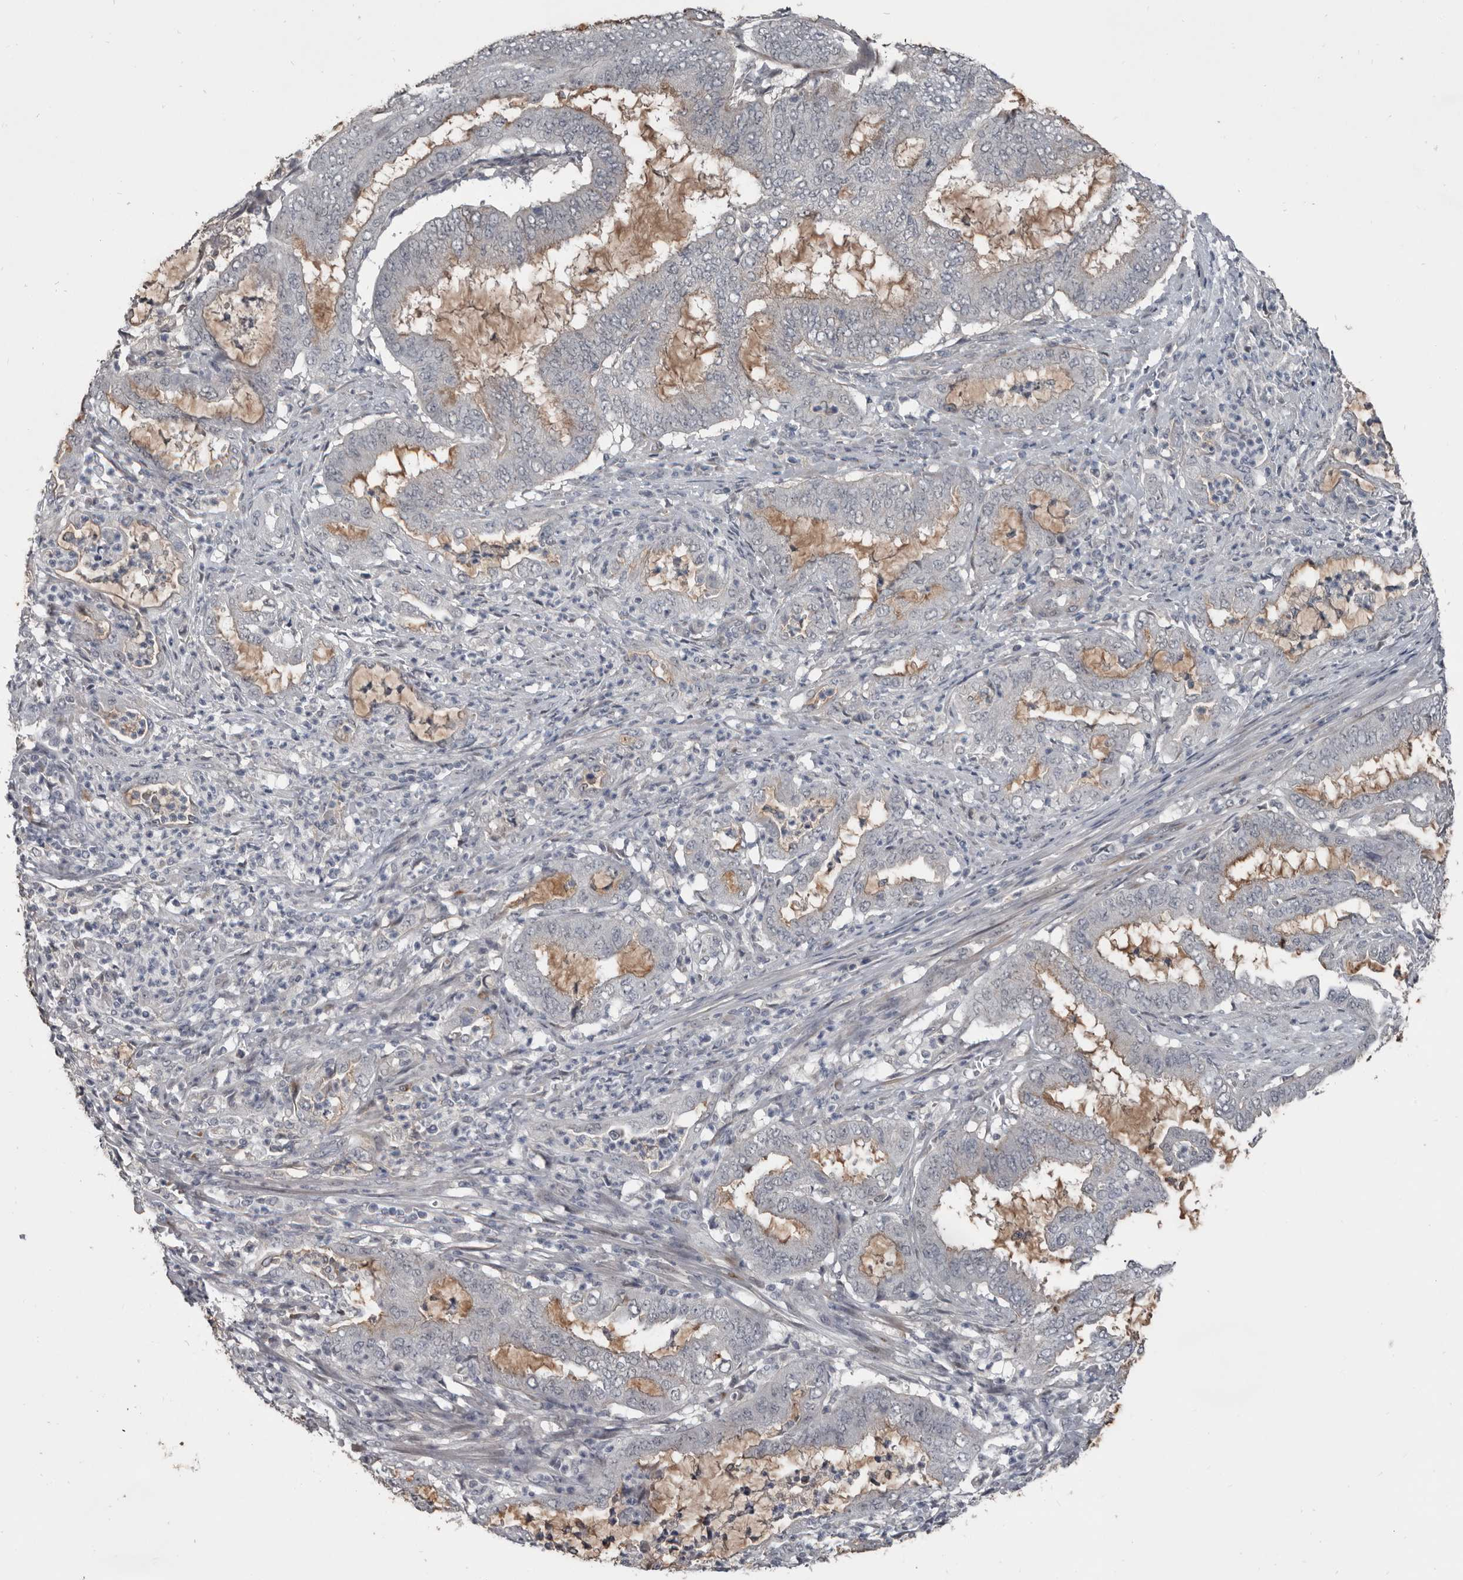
{"staining": {"intensity": "negative", "quantity": "none", "location": "none"}, "tissue": "endometrial cancer", "cell_type": "Tumor cells", "image_type": "cancer", "snomed": [{"axis": "morphology", "description": "Adenocarcinoma, NOS"}, {"axis": "topography", "description": "Endometrium"}], "caption": "Immunohistochemistry histopathology image of neoplastic tissue: human endometrial cancer (adenocarcinoma) stained with DAB reveals no significant protein staining in tumor cells. (DAB (3,3'-diaminobenzidine) immunohistochemistry (IHC) with hematoxylin counter stain).", "gene": "C1orf216", "patient": {"sex": "female", "age": 51}}